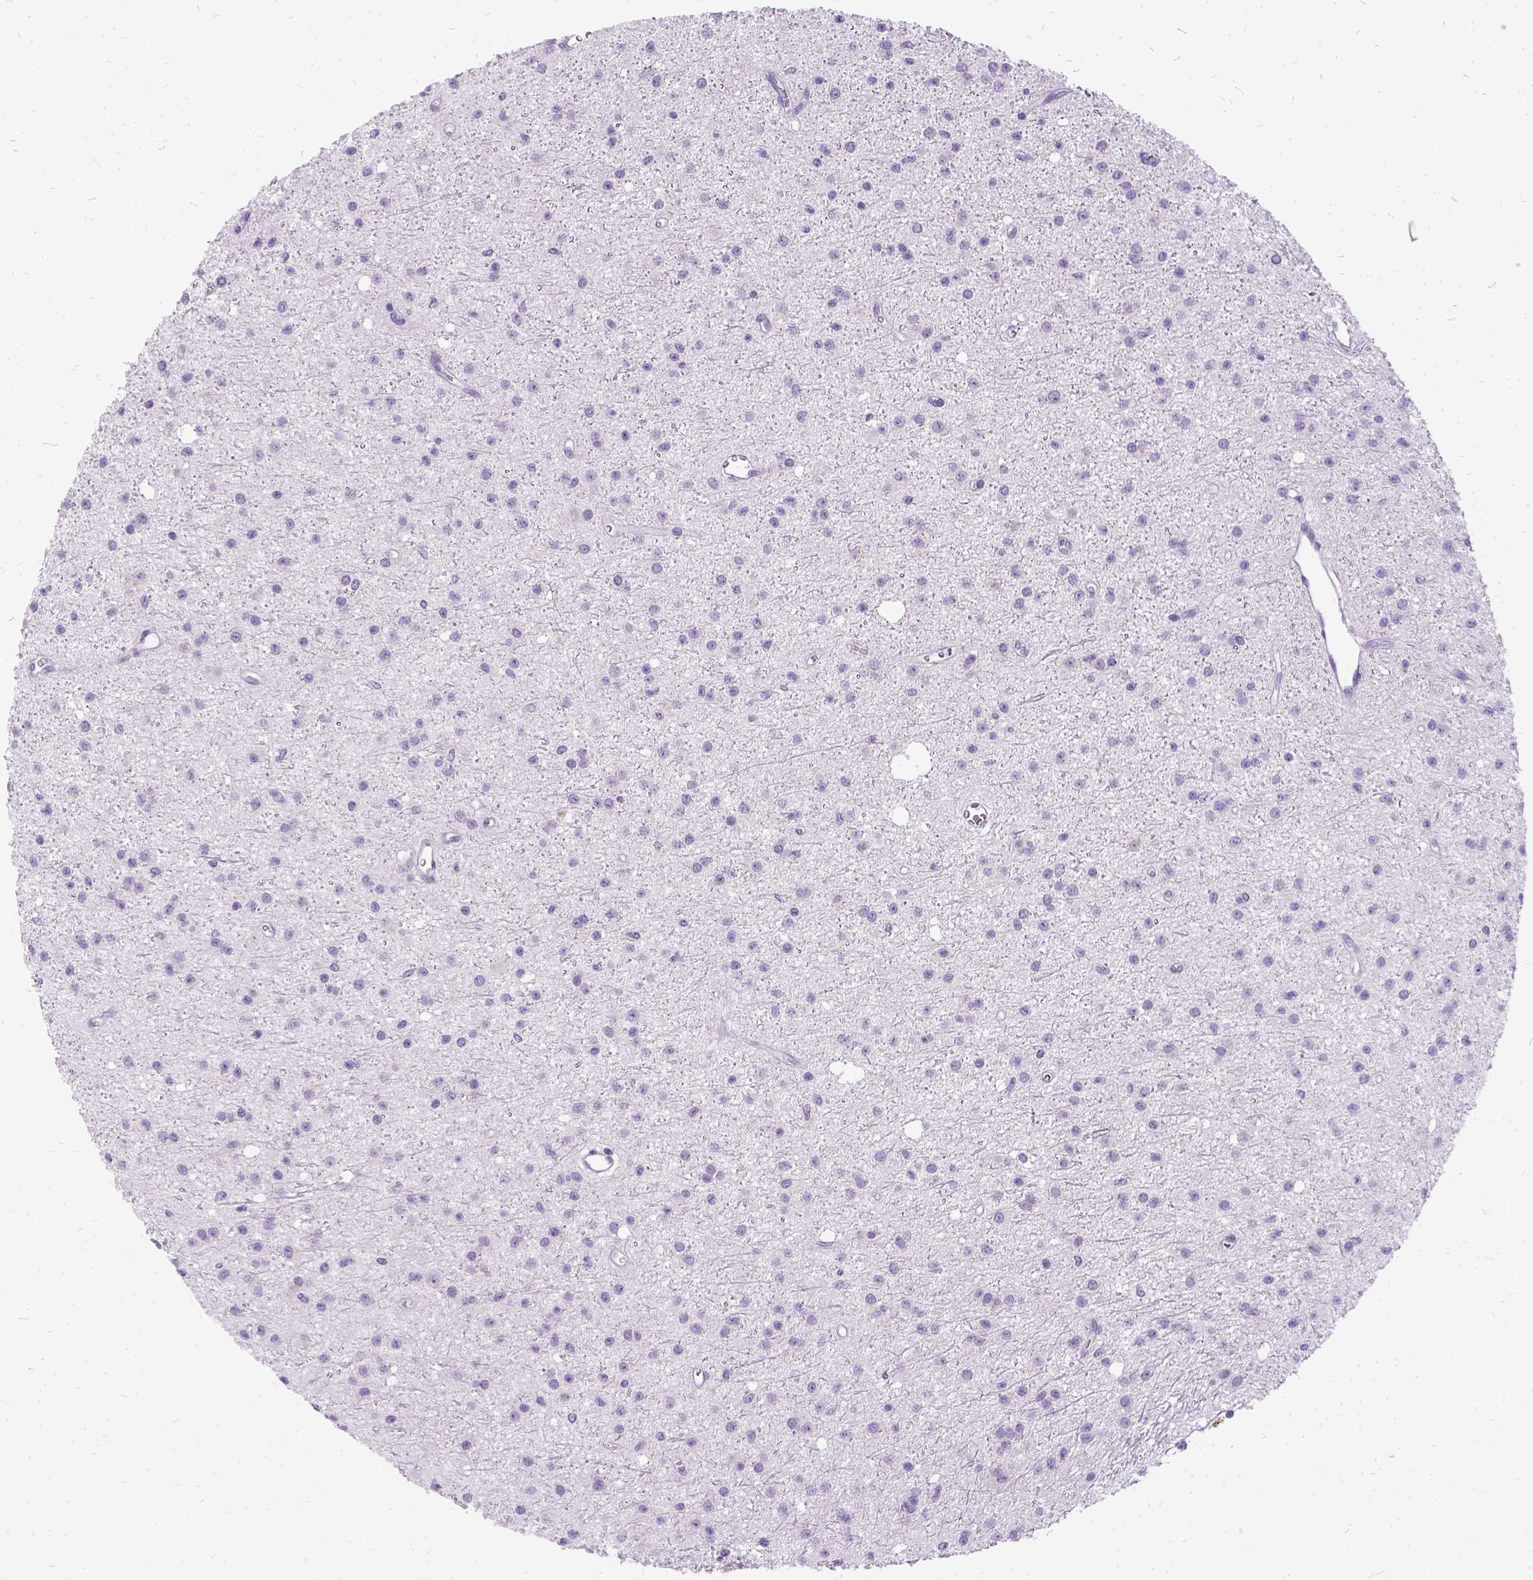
{"staining": {"intensity": "negative", "quantity": "none", "location": "none"}, "tissue": "glioma", "cell_type": "Tumor cells", "image_type": "cancer", "snomed": [{"axis": "morphology", "description": "Glioma, malignant, Low grade"}, {"axis": "topography", "description": "Brain"}], "caption": "A micrograph of human malignant low-grade glioma is negative for staining in tumor cells.", "gene": "FDX1", "patient": {"sex": "male", "age": 27}}